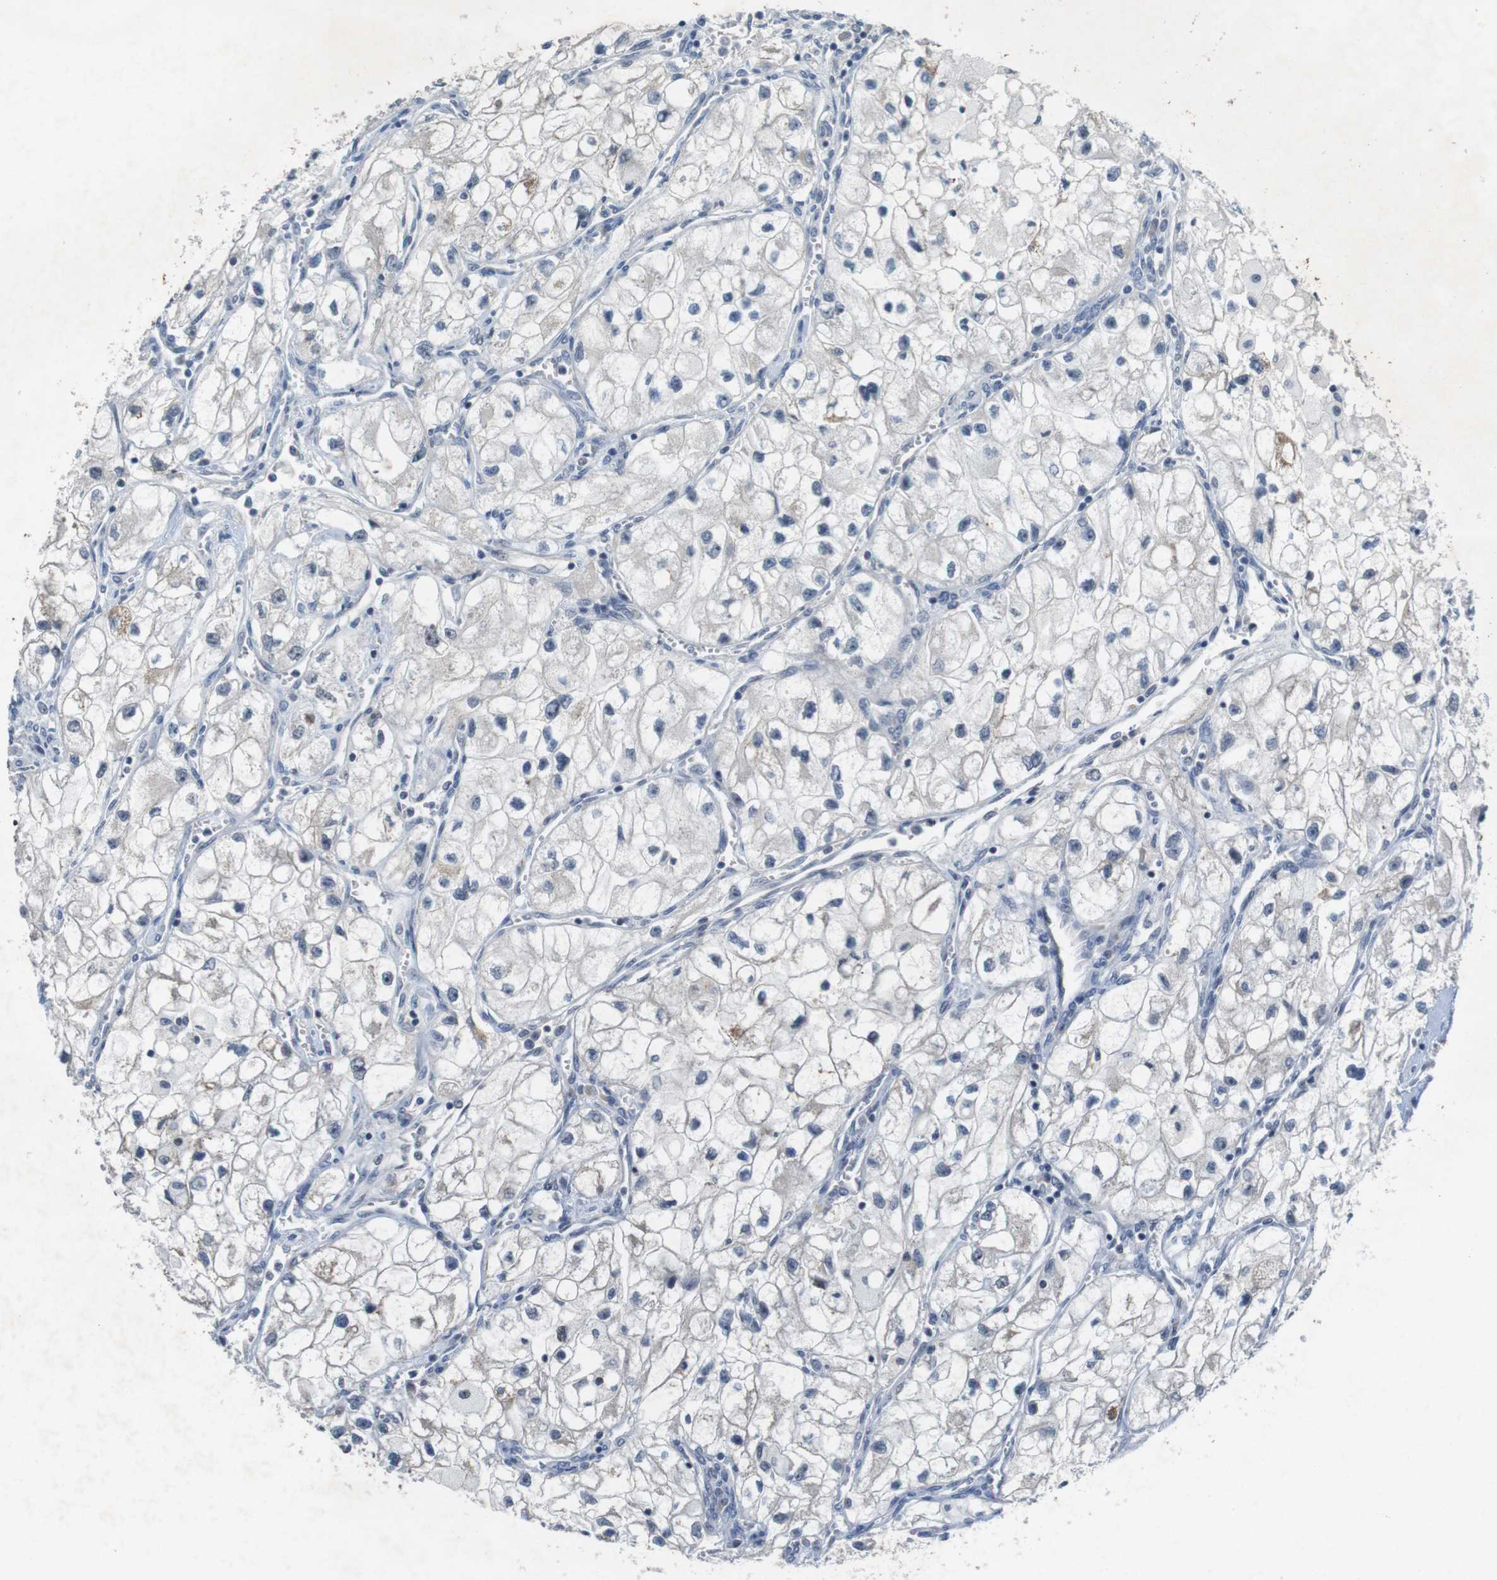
{"staining": {"intensity": "negative", "quantity": "none", "location": "none"}, "tissue": "renal cancer", "cell_type": "Tumor cells", "image_type": "cancer", "snomed": [{"axis": "morphology", "description": "Adenocarcinoma, NOS"}, {"axis": "topography", "description": "Kidney"}], "caption": "Renal adenocarcinoma was stained to show a protein in brown. There is no significant expression in tumor cells.", "gene": "MAPKAPK5", "patient": {"sex": "female", "age": 70}}